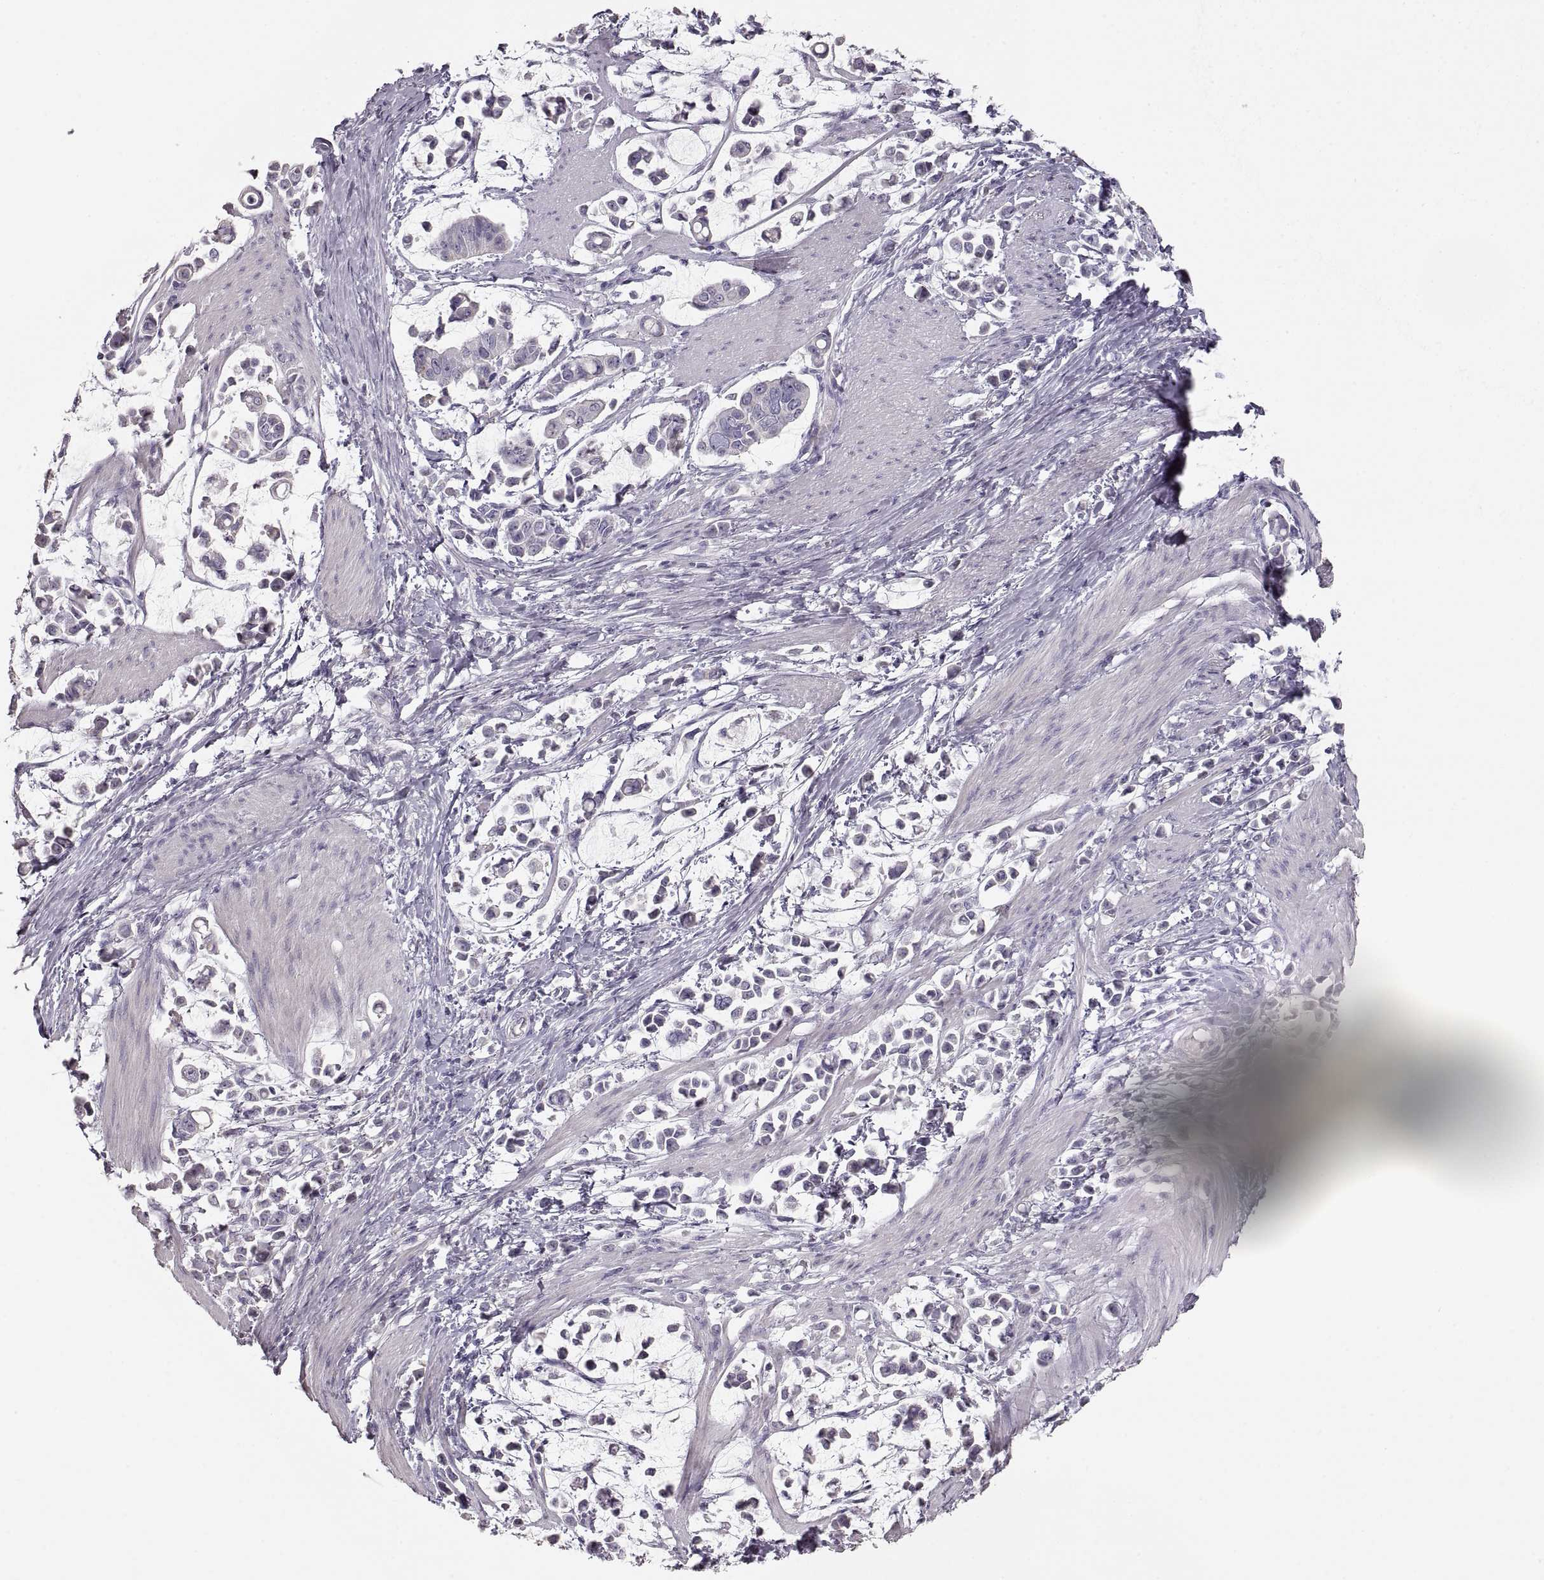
{"staining": {"intensity": "negative", "quantity": "none", "location": "none"}, "tissue": "stomach cancer", "cell_type": "Tumor cells", "image_type": "cancer", "snomed": [{"axis": "morphology", "description": "Adenocarcinoma, NOS"}, {"axis": "topography", "description": "Stomach"}], "caption": "Immunohistochemistry of stomach adenocarcinoma displays no positivity in tumor cells.", "gene": "ZP3", "patient": {"sex": "male", "age": 82}}